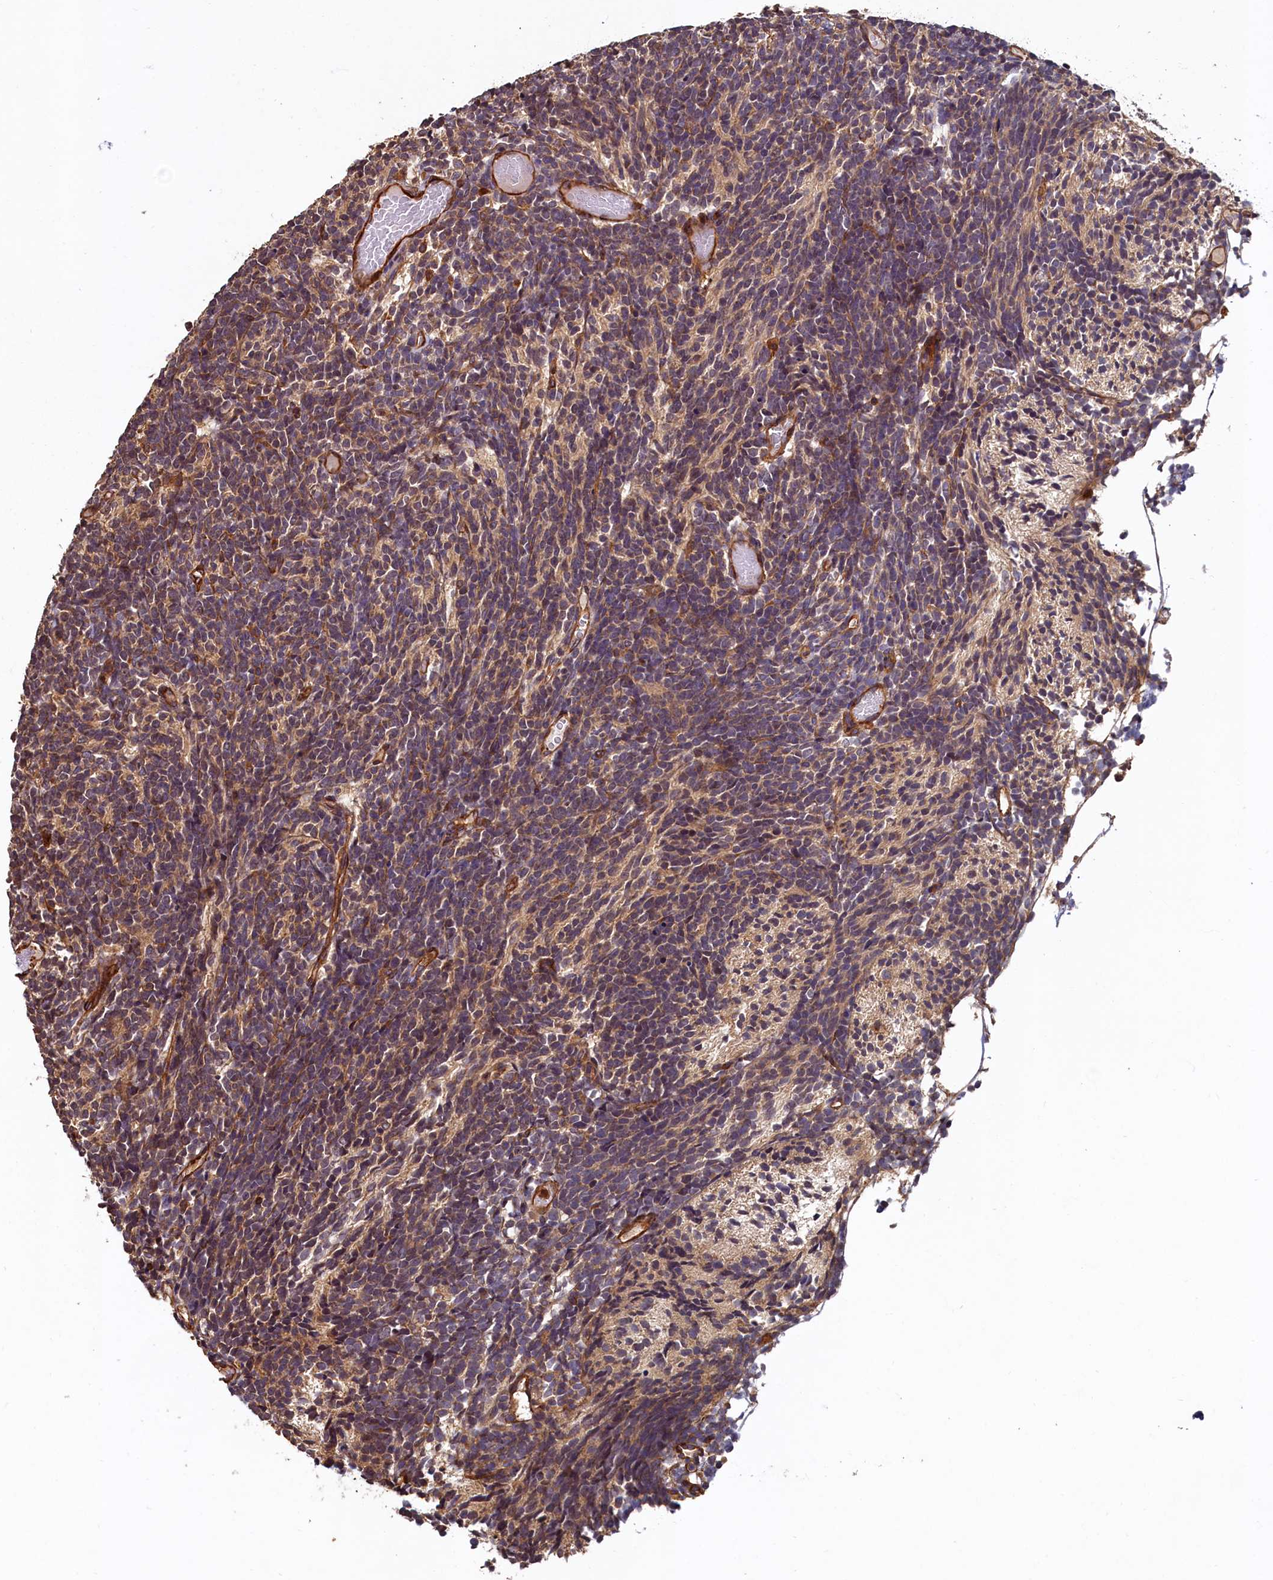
{"staining": {"intensity": "weak", "quantity": ">75%", "location": "cytoplasmic/membranous"}, "tissue": "glioma", "cell_type": "Tumor cells", "image_type": "cancer", "snomed": [{"axis": "morphology", "description": "Glioma, malignant, Low grade"}, {"axis": "topography", "description": "Brain"}], "caption": "Malignant low-grade glioma stained with a brown dye shows weak cytoplasmic/membranous positive staining in about >75% of tumor cells.", "gene": "CCDC102B", "patient": {"sex": "female", "age": 1}}